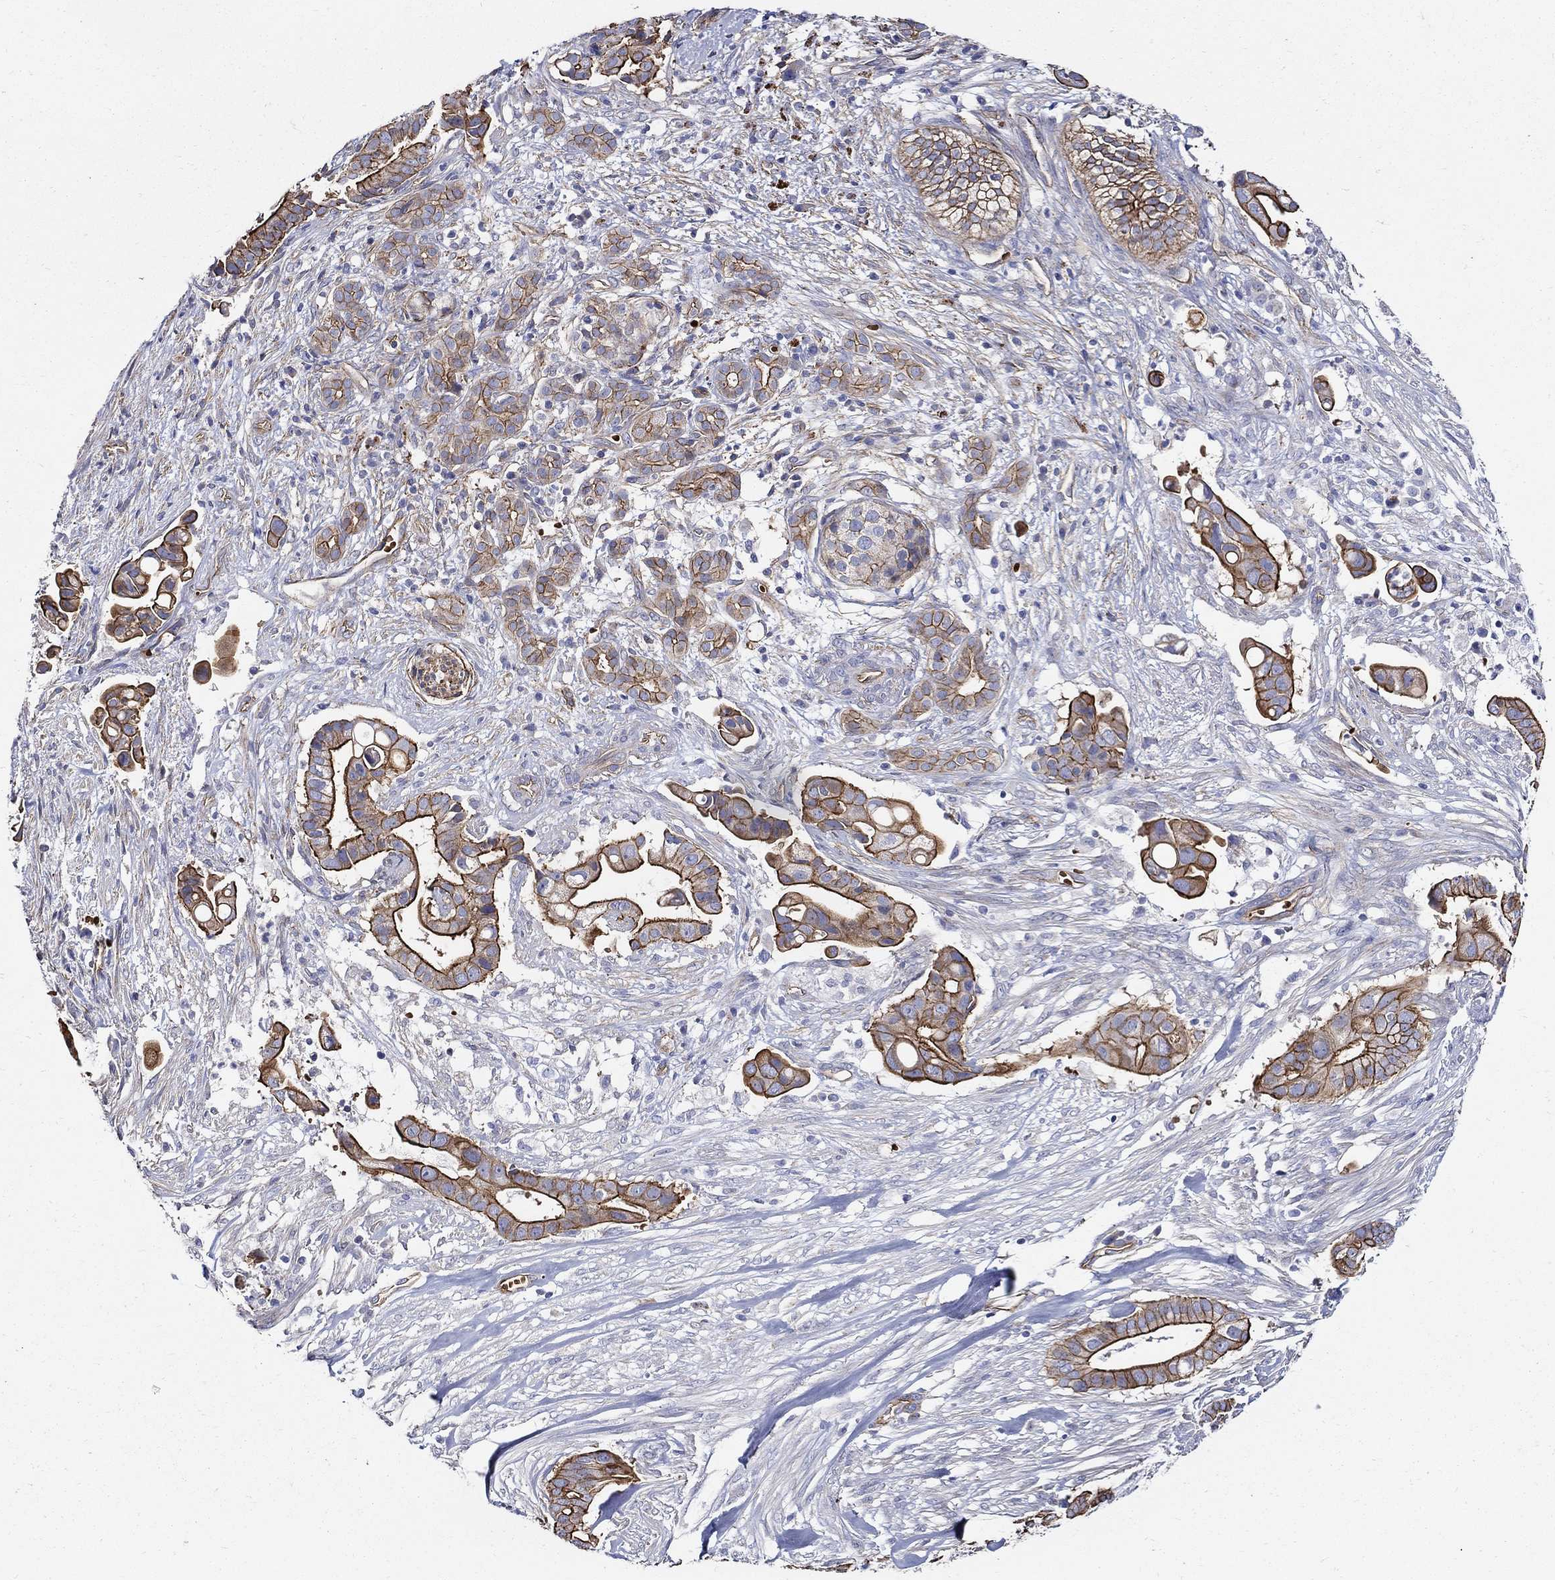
{"staining": {"intensity": "strong", "quantity": ">75%", "location": "cytoplasmic/membranous"}, "tissue": "pancreatic cancer", "cell_type": "Tumor cells", "image_type": "cancer", "snomed": [{"axis": "morphology", "description": "Adenocarcinoma, NOS"}, {"axis": "topography", "description": "Pancreas"}], "caption": "Pancreatic cancer stained for a protein (brown) displays strong cytoplasmic/membranous positive staining in about >75% of tumor cells.", "gene": "APBB3", "patient": {"sex": "male", "age": 61}}